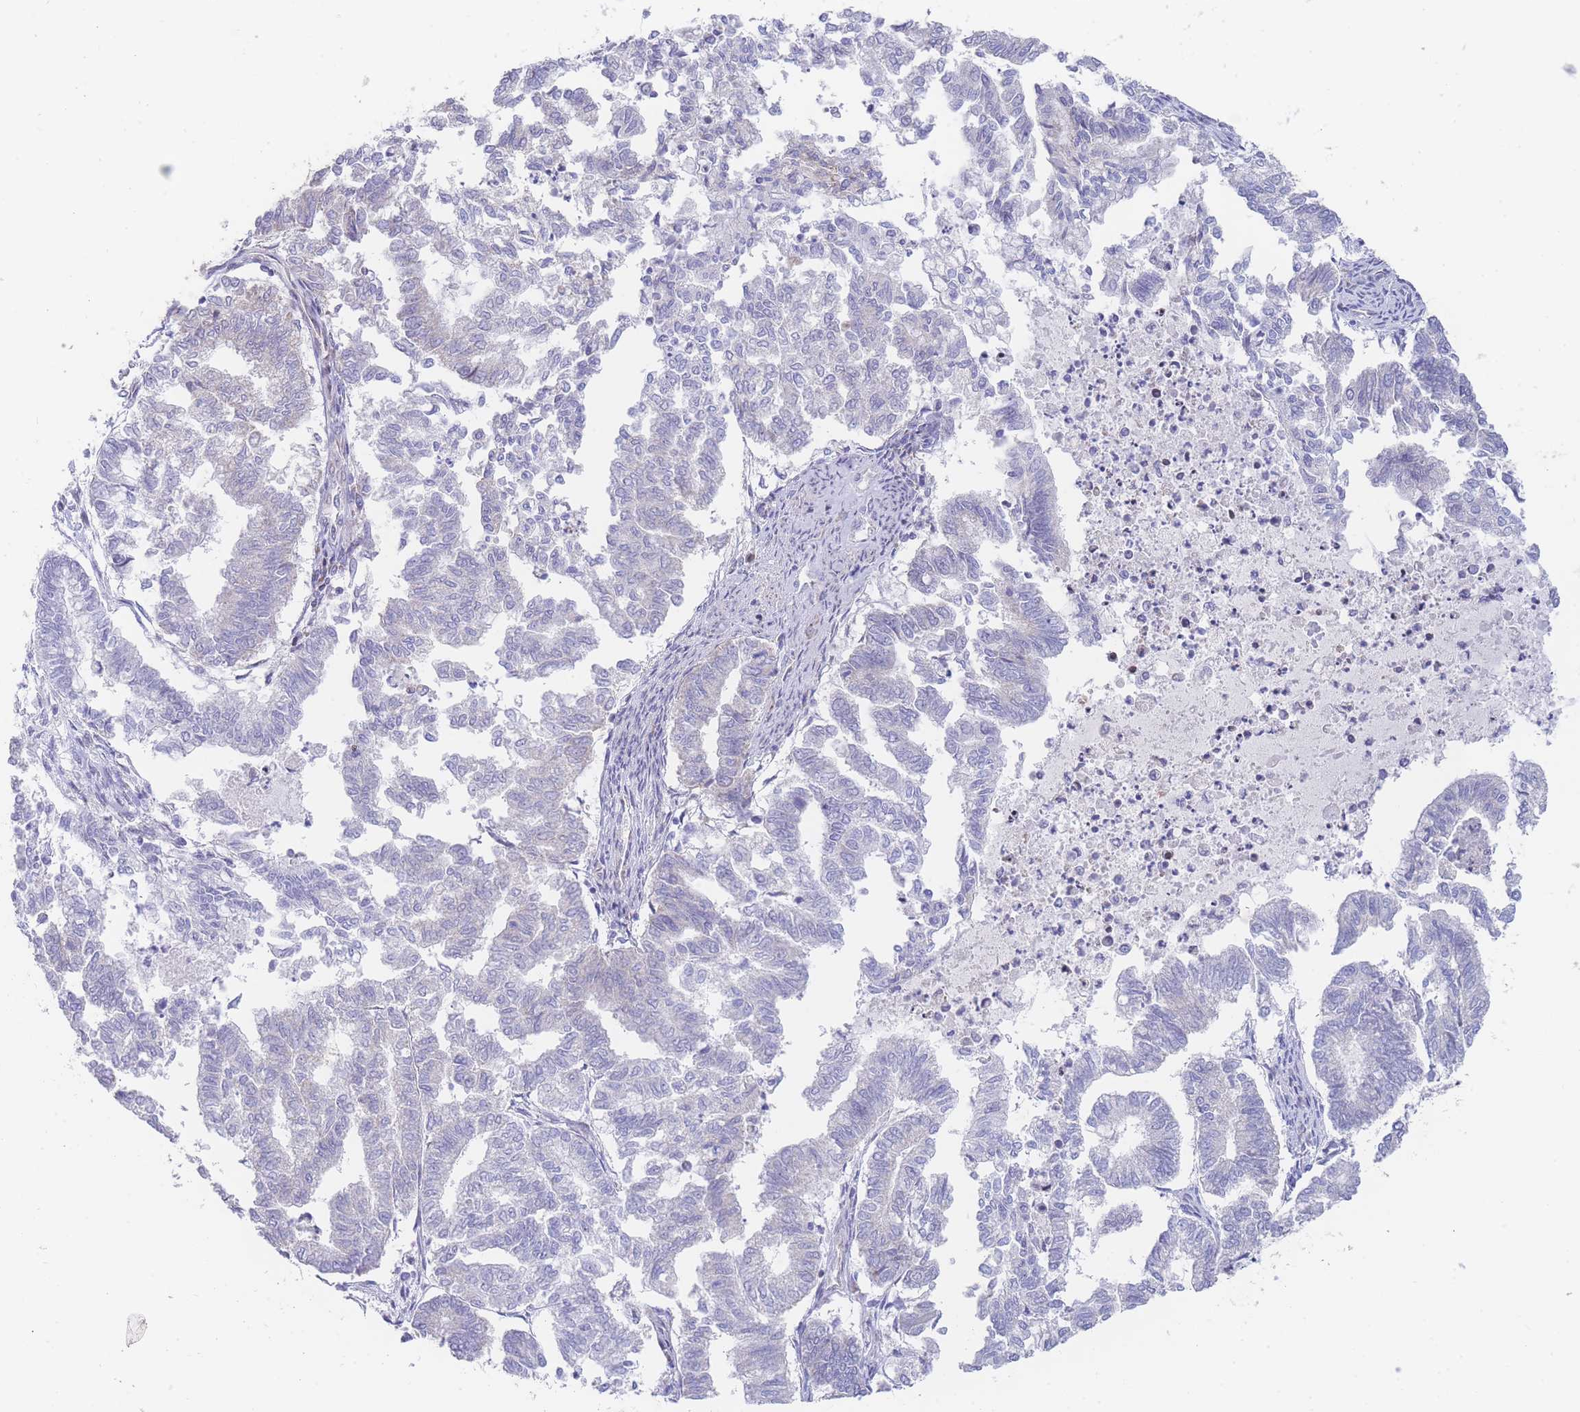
{"staining": {"intensity": "negative", "quantity": "none", "location": "none"}, "tissue": "endometrial cancer", "cell_type": "Tumor cells", "image_type": "cancer", "snomed": [{"axis": "morphology", "description": "Adenocarcinoma, NOS"}, {"axis": "topography", "description": "Endometrium"}], "caption": "IHC of human adenocarcinoma (endometrial) exhibits no positivity in tumor cells.", "gene": "GPAM", "patient": {"sex": "female", "age": 79}}